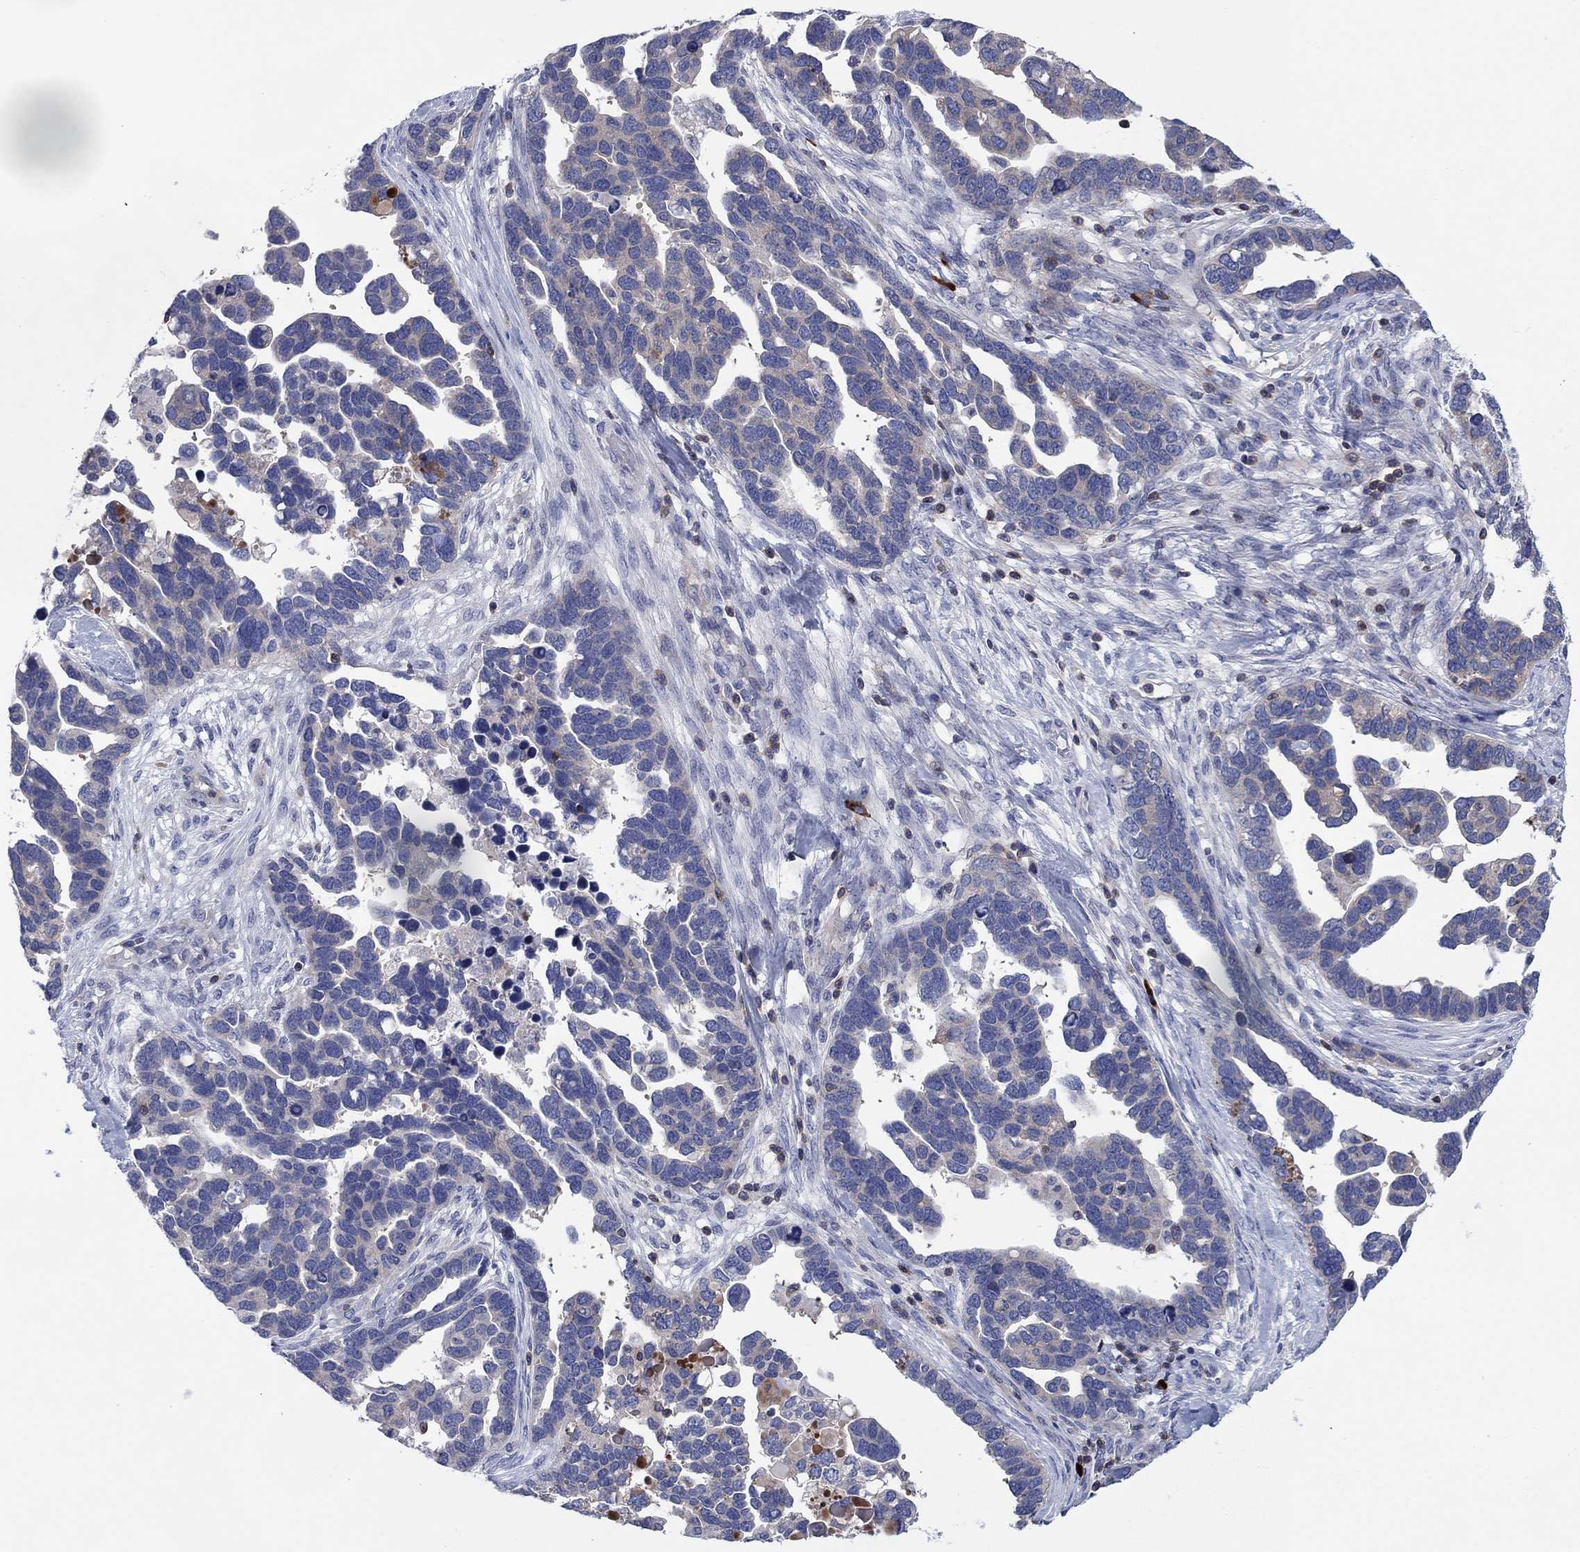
{"staining": {"intensity": "negative", "quantity": "none", "location": "none"}, "tissue": "ovarian cancer", "cell_type": "Tumor cells", "image_type": "cancer", "snomed": [{"axis": "morphology", "description": "Cystadenocarcinoma, serous, NOS"}, {"axis": "topography", "description": "Ovary"}], "caption": "DAB (3,3'-diaminobenzidine) immunohistochemical staining of human serous cystadenocarcinoma (ovarian) reveals no significant expression in tumor cells.", "gene": "PVR", "patient": {"sex": "female", "age": 54}}